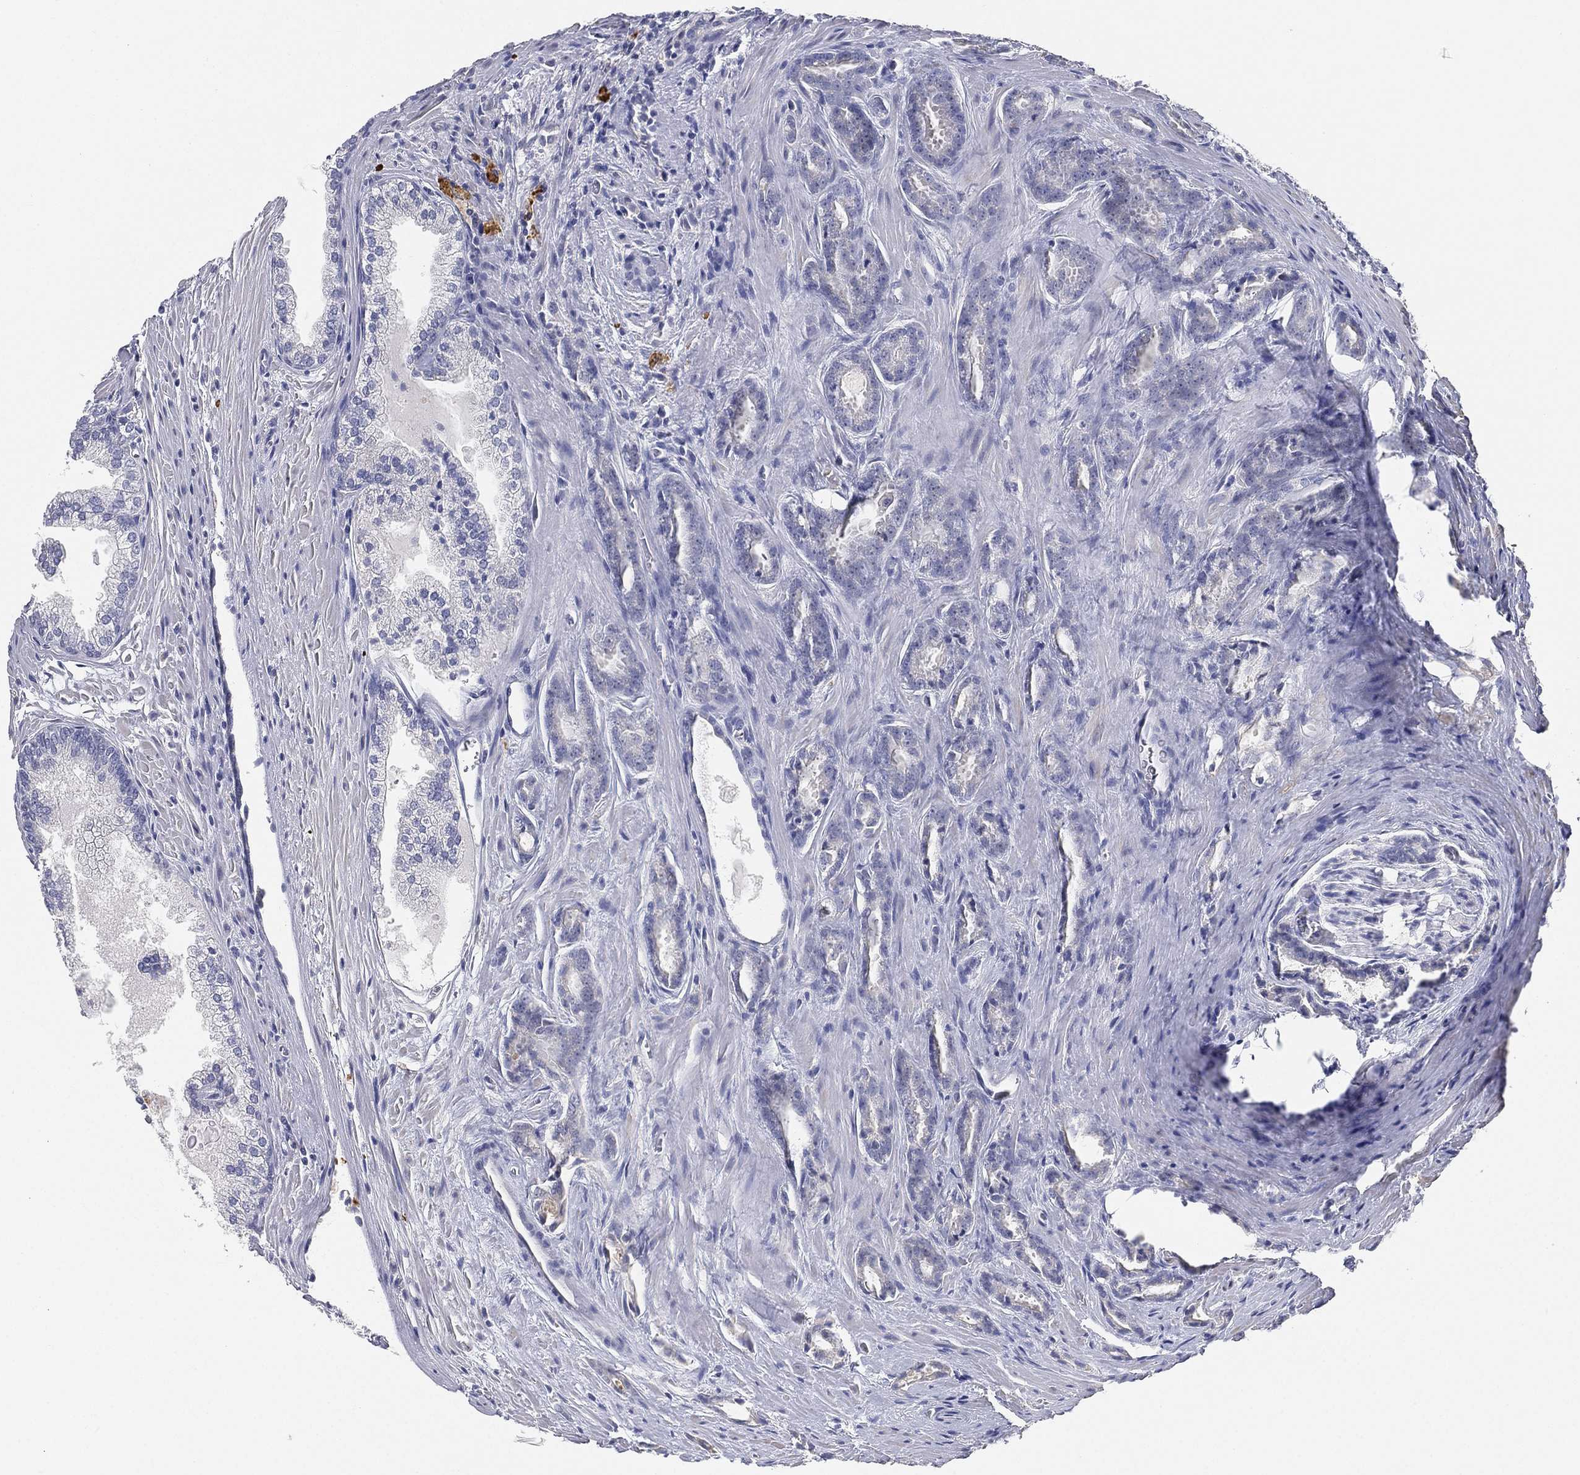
{"staining": {"intensity": "negative", "quantity": "none", "location": "none"}, "tissue": "prostate cancer", "cell_type": "Tumor cells", "image_type": "cancer", "snomed": [{"axis": "morphology", "description": "Adenocarcinoma, NOS"}, {"axis": "morphology", "description": "Adenocarcinoma, High grade"}, {"axis": "topography", "description": "Prostate"}], "caption": "Immunohistochemical staining of human prostate cancer (adenocarcinoma (high-grade)) reveals no significant expression in tumor cells.", "gene": "FAM187B", "patient": {"sex": "male", "age": 70}}